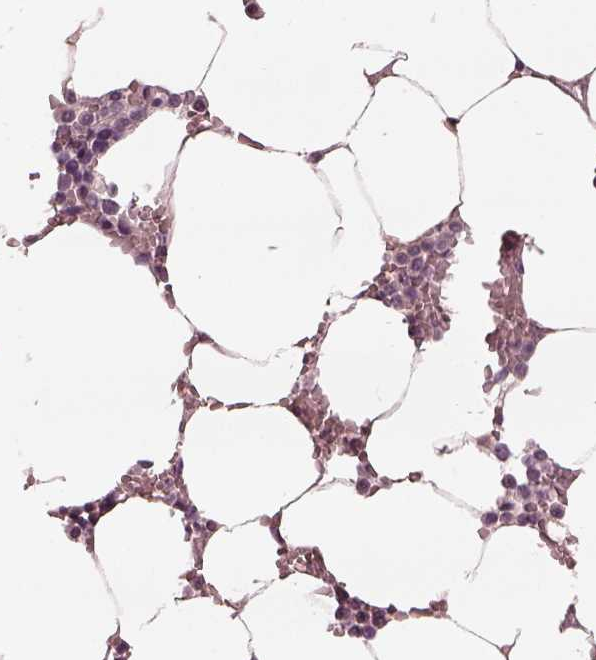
{"staining": {"intensity": "negative", "quantity": "none", "location": "none"}, "tissue": "bone marrow", "cell_type": "Hematopoietic cells", "image_type": "normal", "snomed": [{"axis": "morphology", "description": "Normal tissue, NOS"}, {"axis": "topography", "description": "Bone marrow"}], "caption": "Immunohistochemistry (IHC) of normal human bone marrow displays no positivity in hematopoietic cells. (DAB immunohistochemistry (IHC) with hematoxylin counter stain).", "gene": "MIA", "patient": {"sex": "female", "age": 52}}